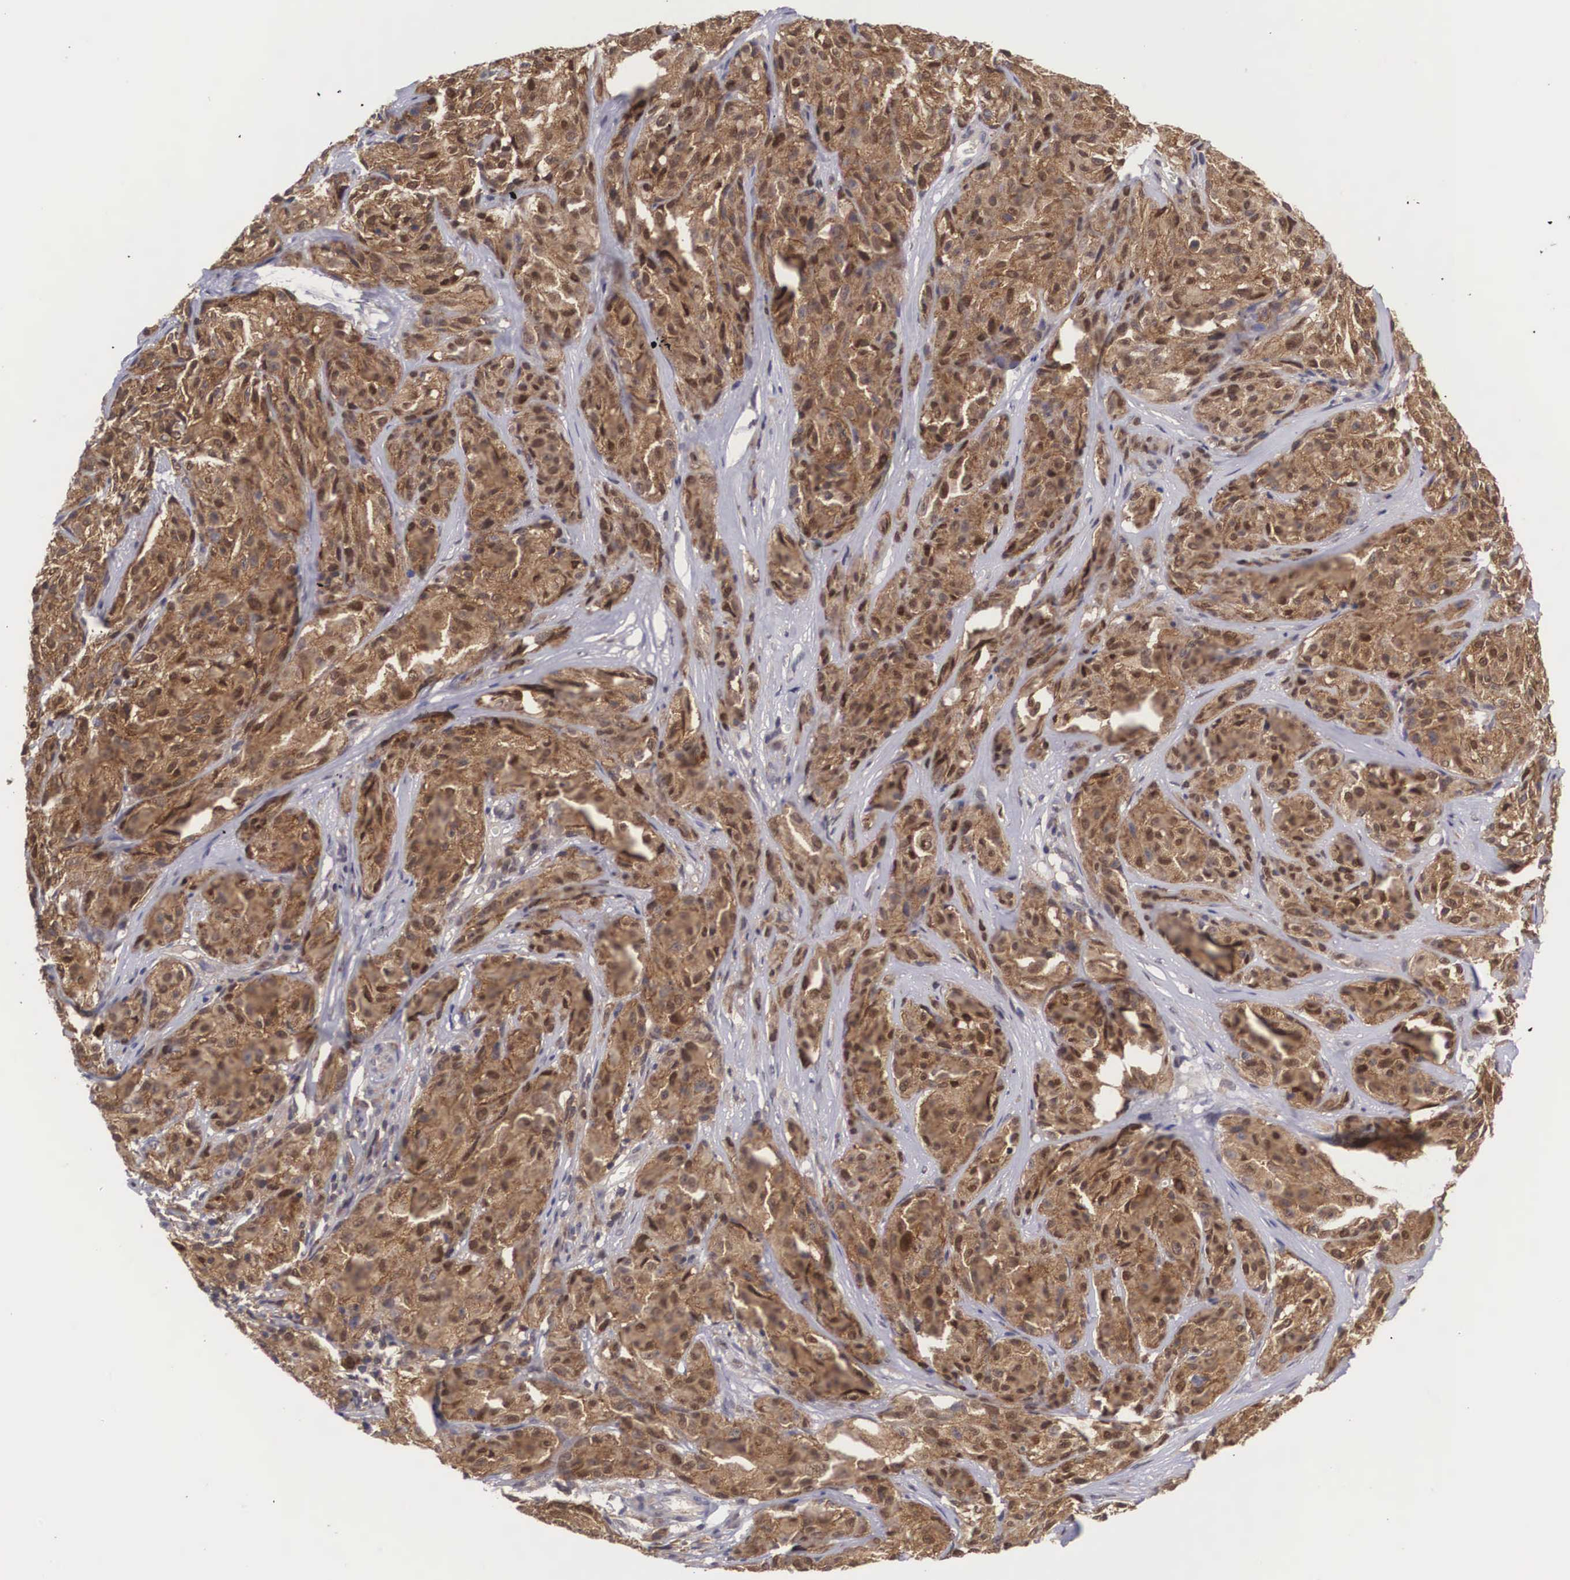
{"staining": {"intensity": "moderate", "quantity": ">75%", "location": "cytoplasmic/membranous,nuclear"}, "tissue": "melanoma", "cell_type": "Tumor cells", "image_type": "cancer", "snomed": [{"axis": "morphology", "description": "Malignant melanoma, NOS"}, {"axis": "topography", "description": "Skin"}], "caption": "An immunohistochemistry photomicrograph of tumor tissue is shown. Protein staining in brown highlights moderate cytoplasmic/membranous and nuclear positivity in melanoma within tumor cells.", "gene": "ADSL", "patient": {"sex": "male", "age": 56}}